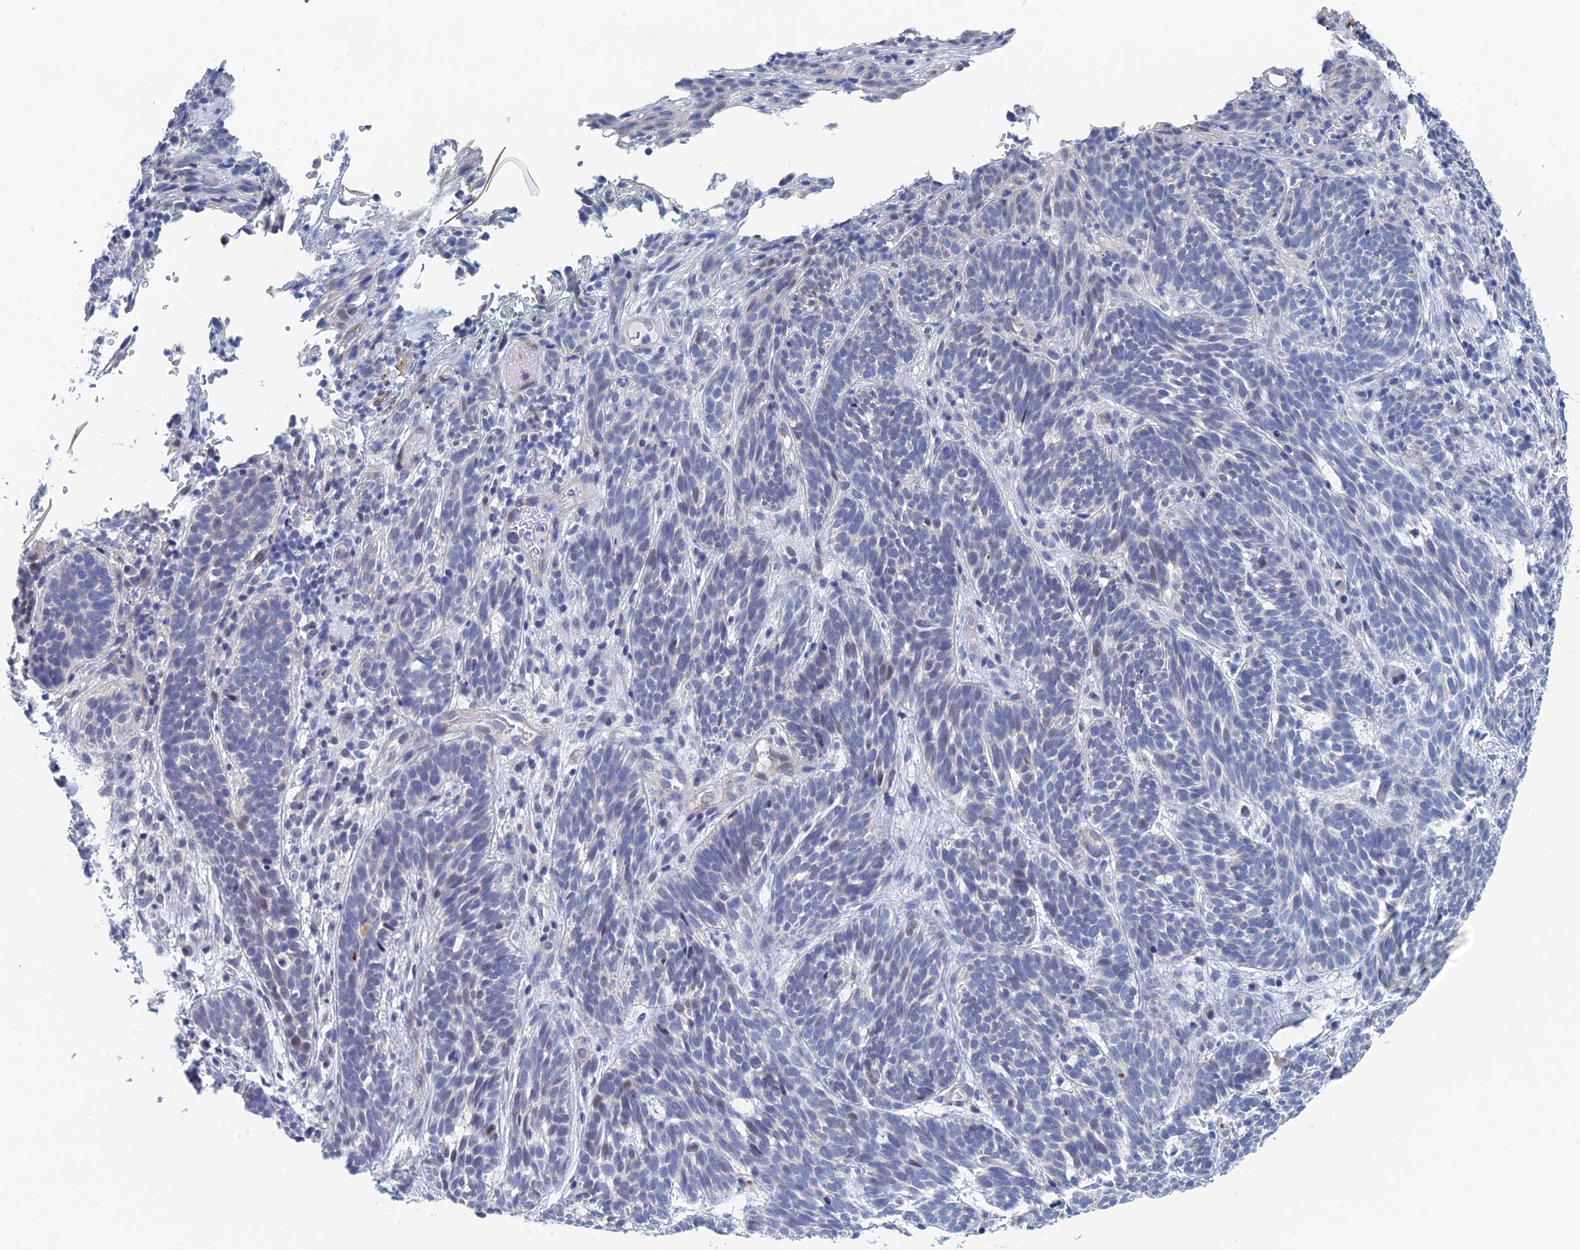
{"staining": {"intensity": "negative", "quantity": "none", "location": "none"}, "tissue": "skin cancer", "cell_type": "Tumor cells", "image_type": "cancer", "snomed": [{"axis": "morphology", "description": "Basal cell carcinoma"}, {"axis": "topography", "description": "Skin"}], "caption": "Immunohistochemistry histopathology image of basal cell carcinoma (skin) stained for a protein (brown), which demonstrates no staining in tumor cells.", "gene": "GMNC", "patient": {"sex": "male", "age": 71}}